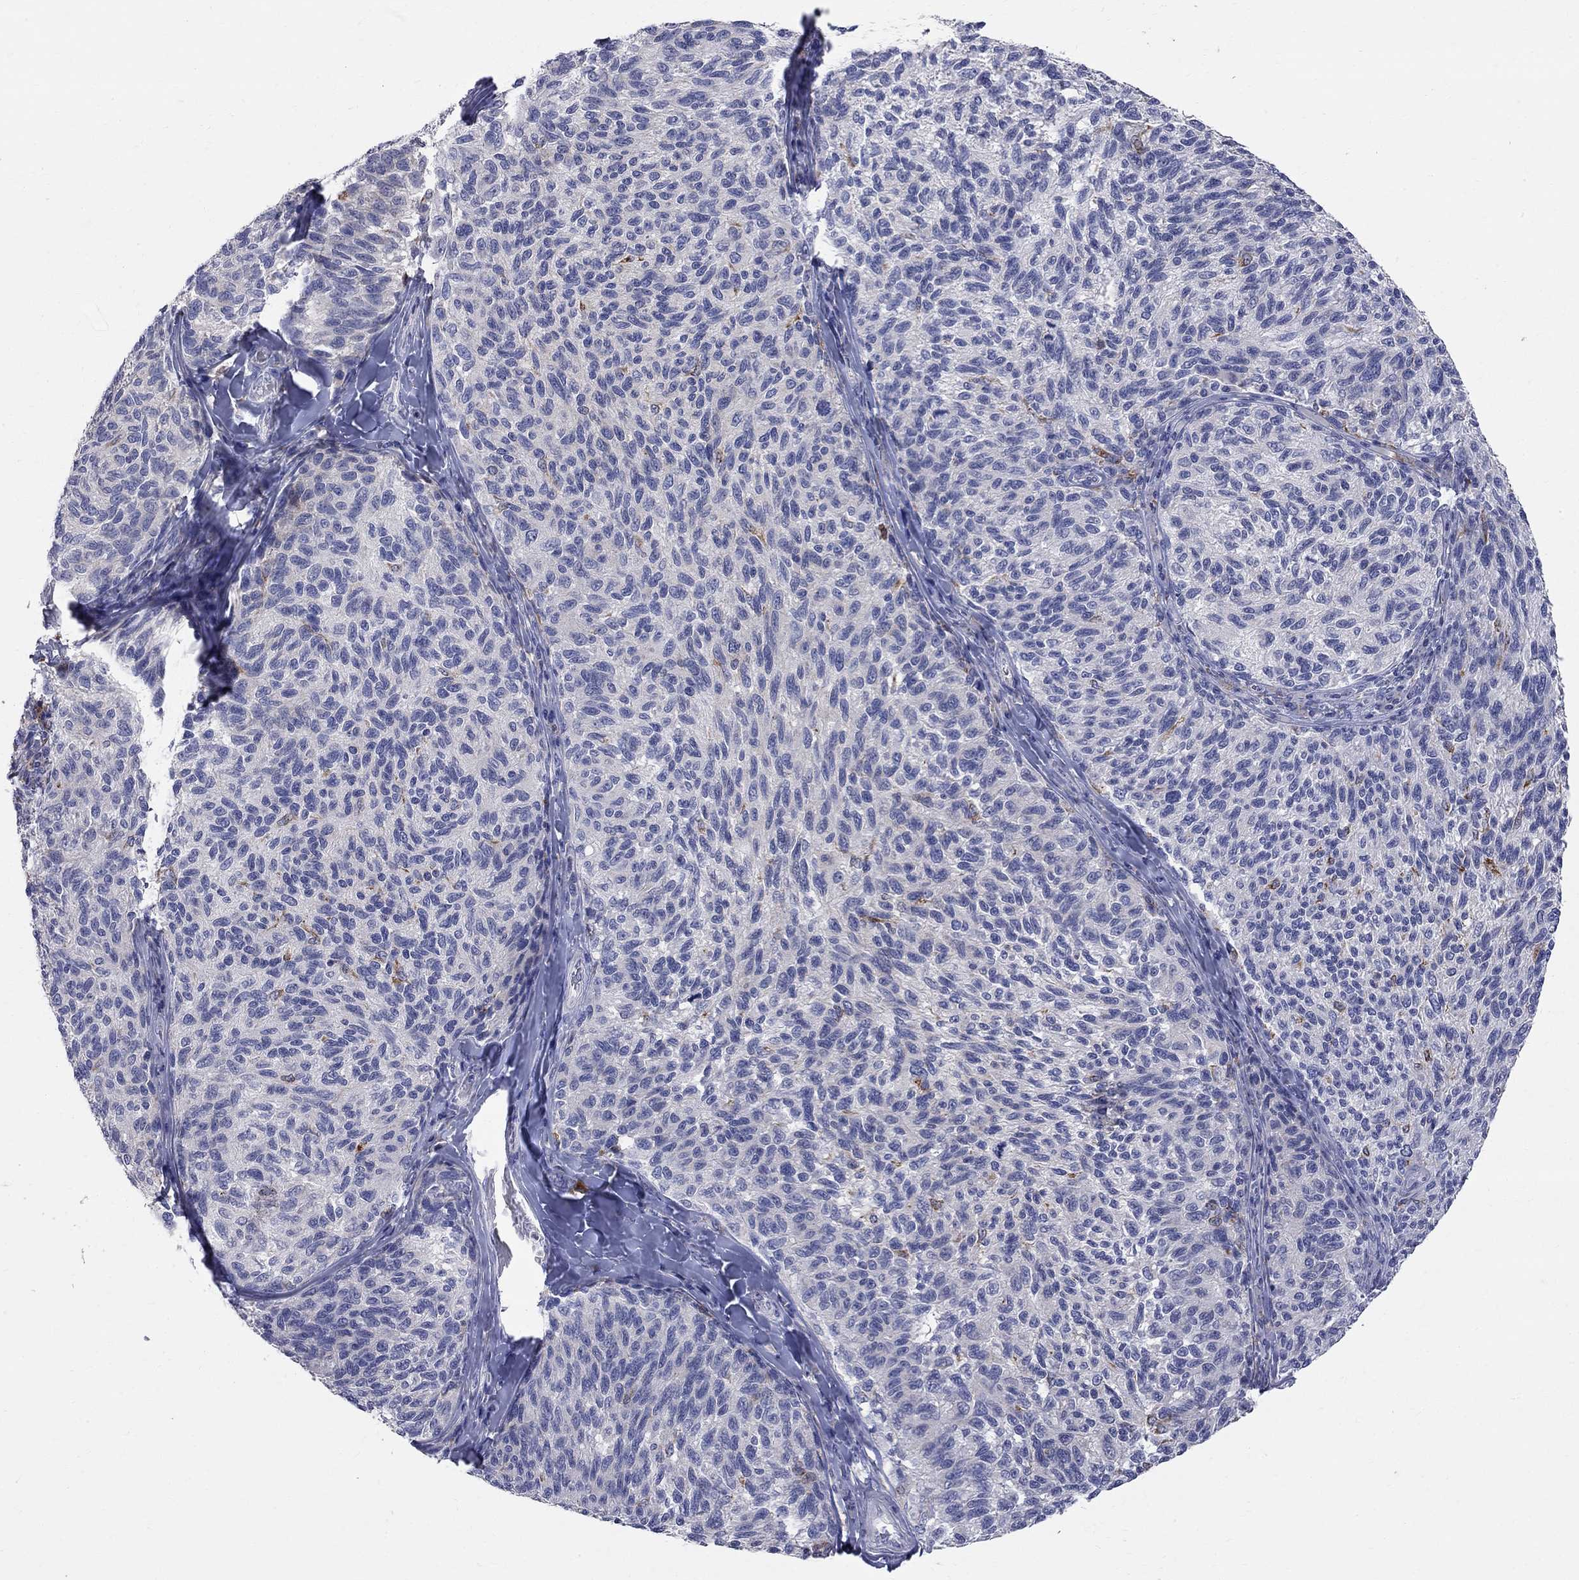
{"staining": {"intensity": "negative", "quantity": "none", "location": "none"}, "tissue": "melanoma", "cell_type": "Tumor cells", "image_type": "cancer", "snomed": [{"axis": "morphology", "description": "Malignant melanoma, NOS"}, {"axis": "topography", "description": "Skin"}], "caption": "Immunohistochemistry image of human malignant melanoma stained for a protein (brown), which demonstrates no positivity in tumor cells.", "gene": "ACSL1", "patient": {"sex": "female", "age": 73}}